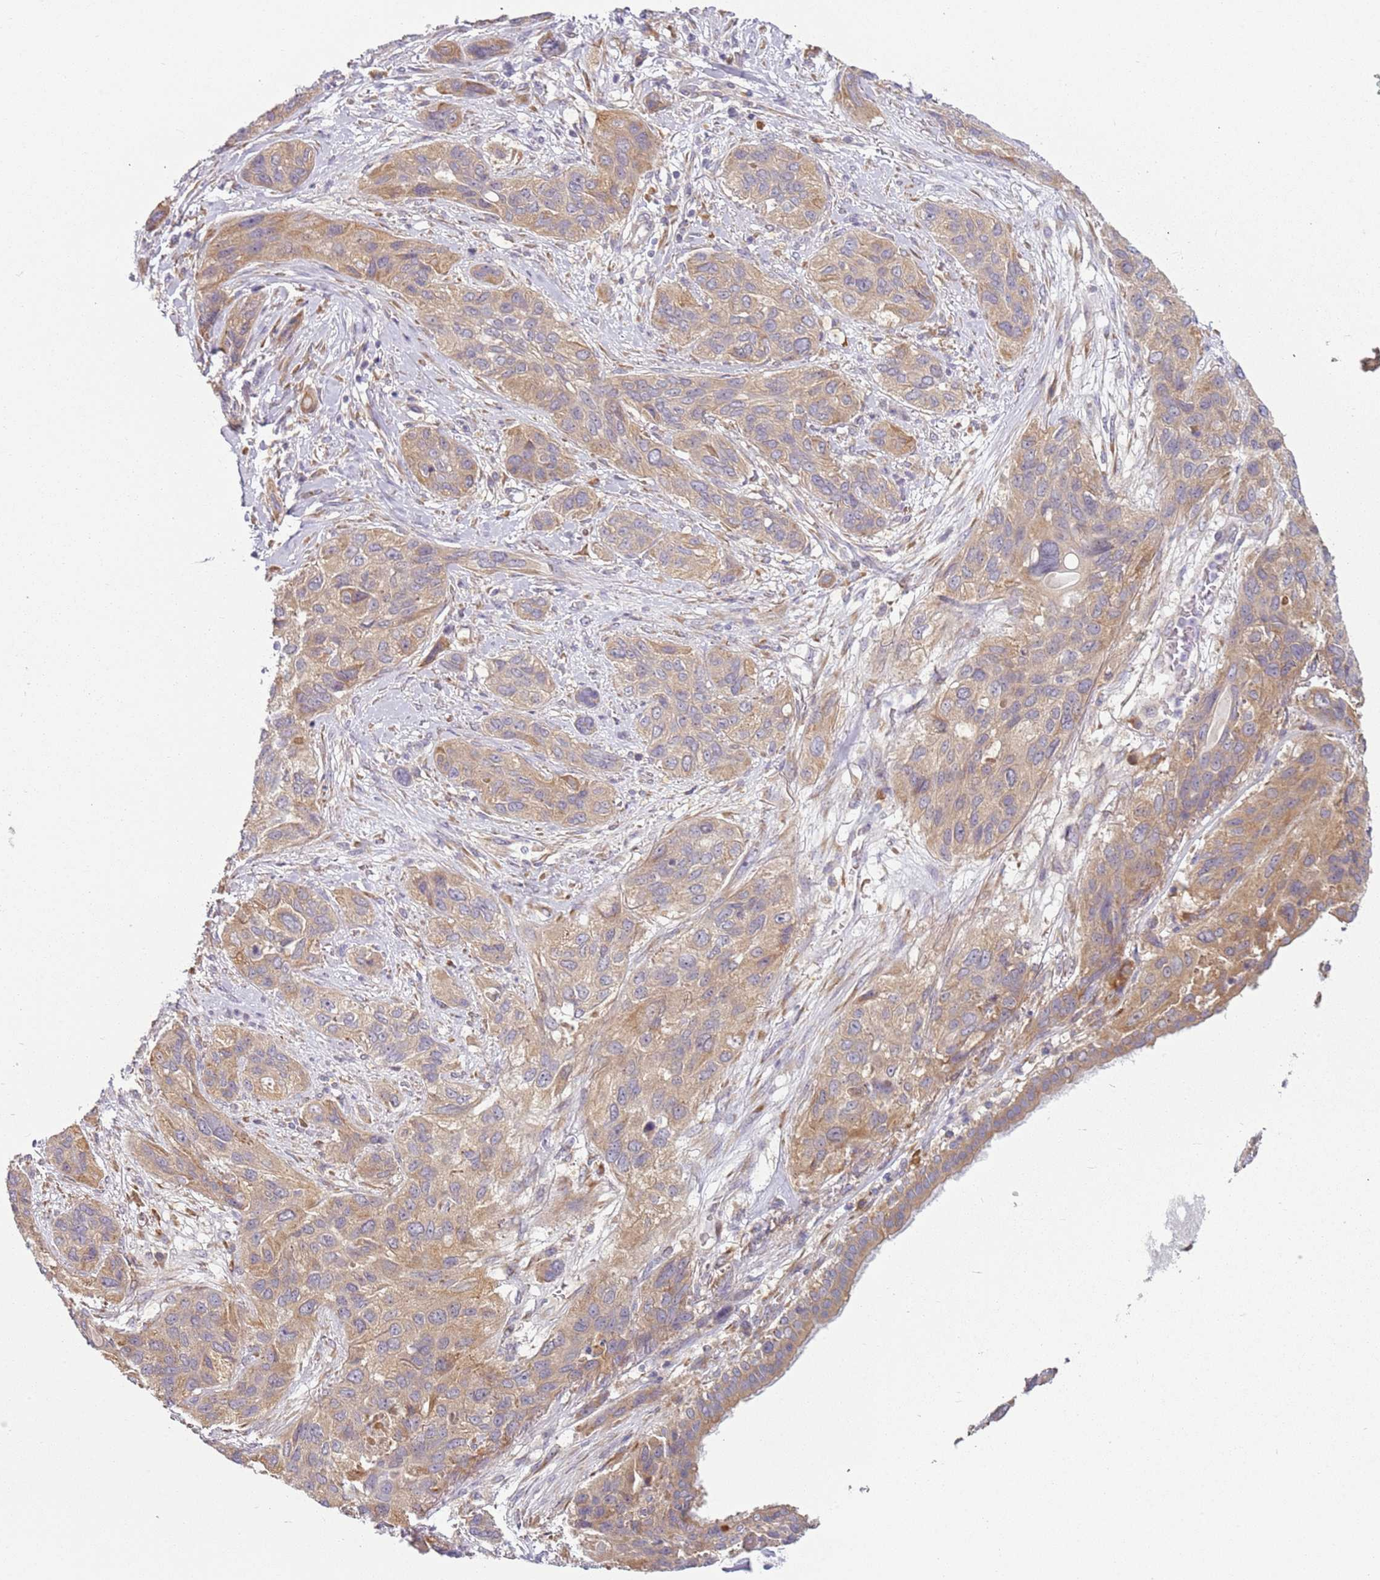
{"staining": {"intensity": "weak", "quantity": "25%-75%", "location": "cytoplasmic/membranous"}, "tissue": "lung cancer", "cell_type": "Tumor cells", "image_type": "cancer", "snomed": [{"axis": "morphology", "description": "Squamous cell carcinoma, NOS"}, {"axis": "topography", "description": "Lung"}], "caption": "Brown immunohistochemical staining in lung squamous cell carcinoma reveals weak cytoplasmic/membranous expression in about 25%-75% of tumor cells.", "gene": "RPS28", "patient": {"sex": "female", "age": 70}}